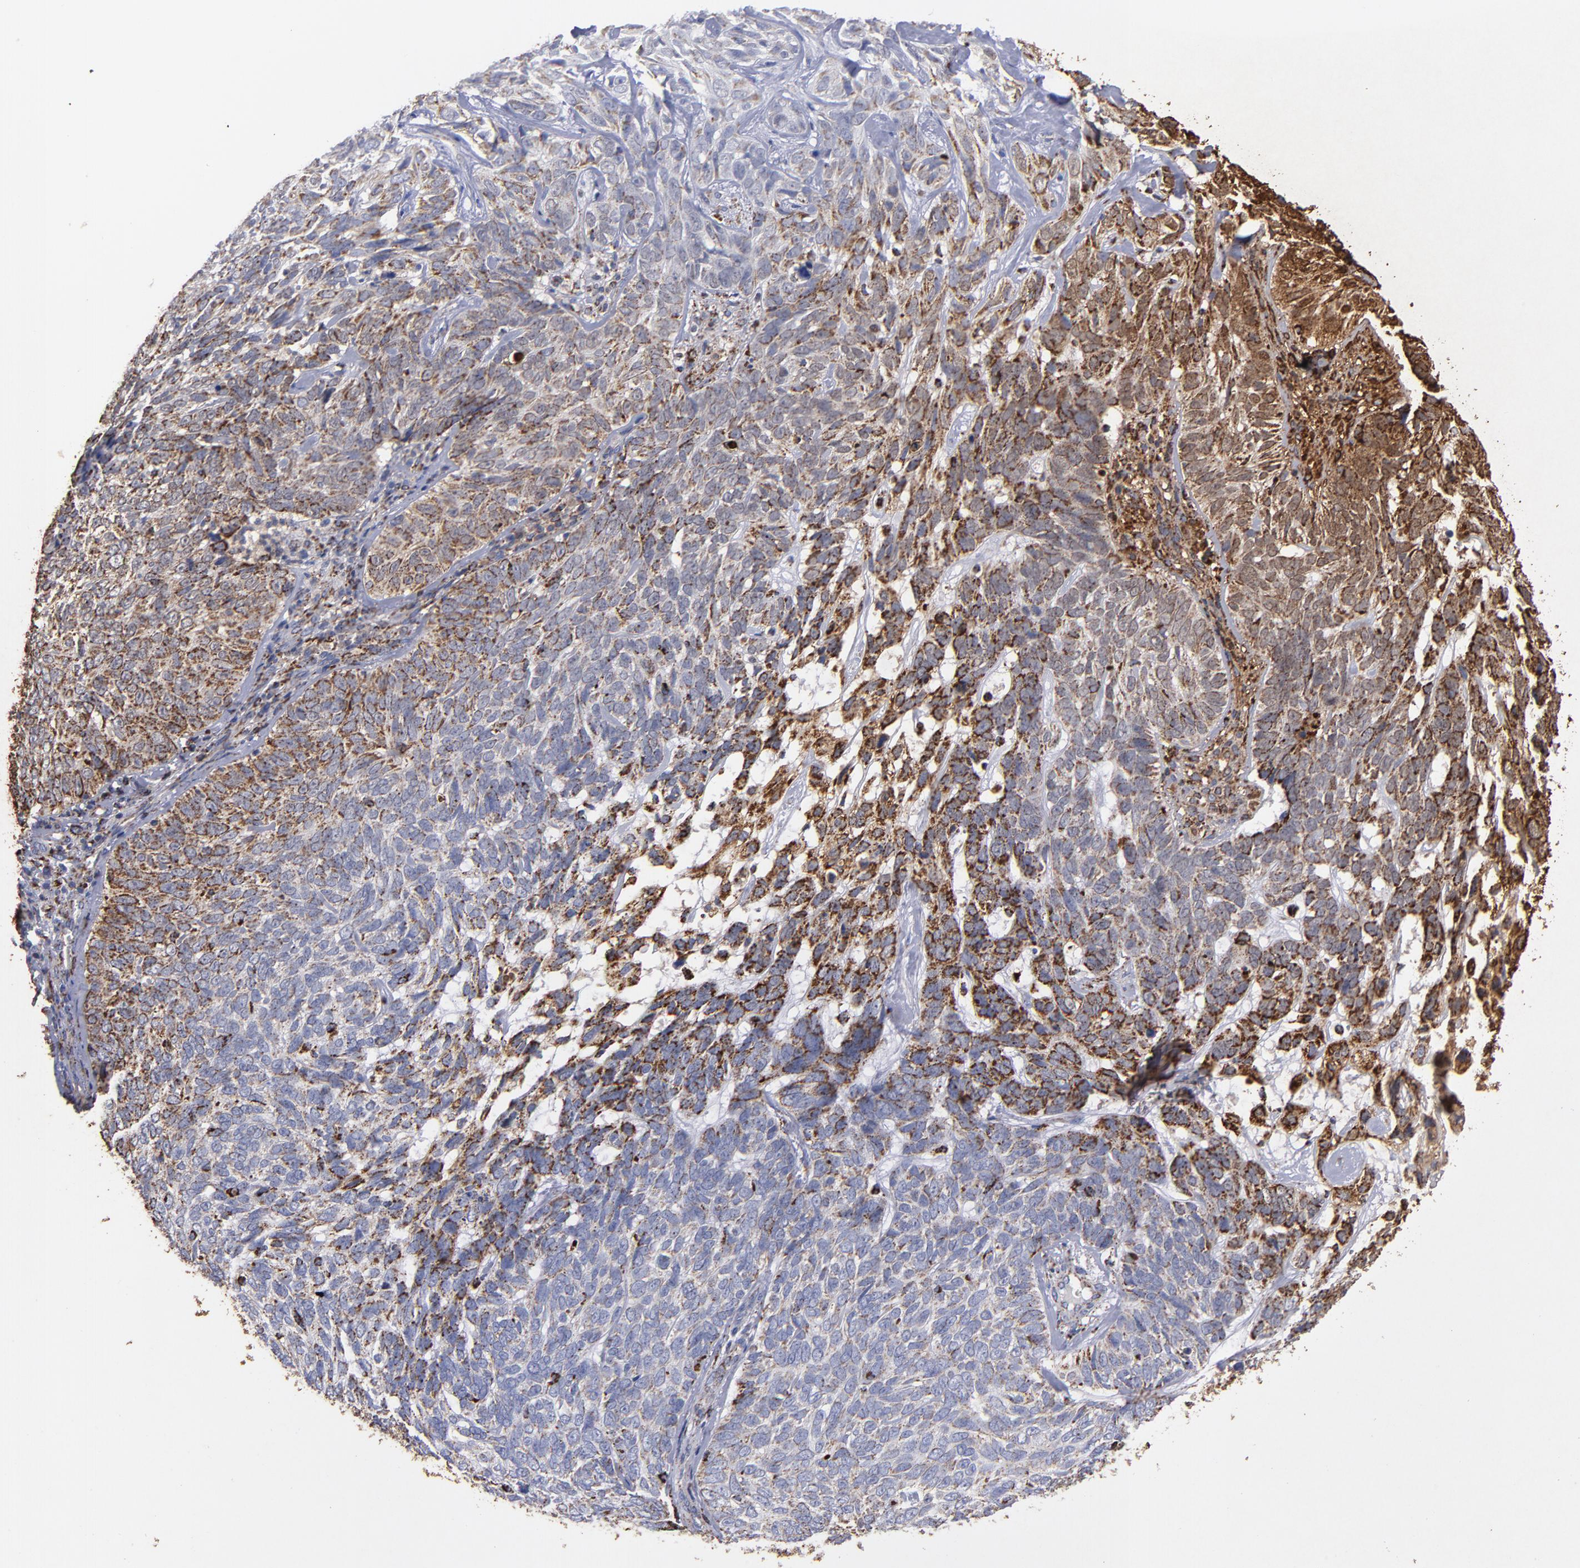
{"staining": {"intensity": "moderate", "quantity": "25%-75%", "location": "cytoplasmic/membranous"}, "tissue": "skin cancer", "cell_type": "Tumor cells", "image_type": "cancer", "snomed": [{"axis": "morphology", "description": "Basal cell carcinoma"}, {"axis": "topography", "description": "Skin"}], "caption": "Human skin cancer (basal cell carcinoma) stained for a protein (brown) shows moderate cytoplasmic/membranous positive staining in approximately 25%-75% of tumor cells.", "gene": "SOD2", "patient": {"sex": "male", "age": 72}}